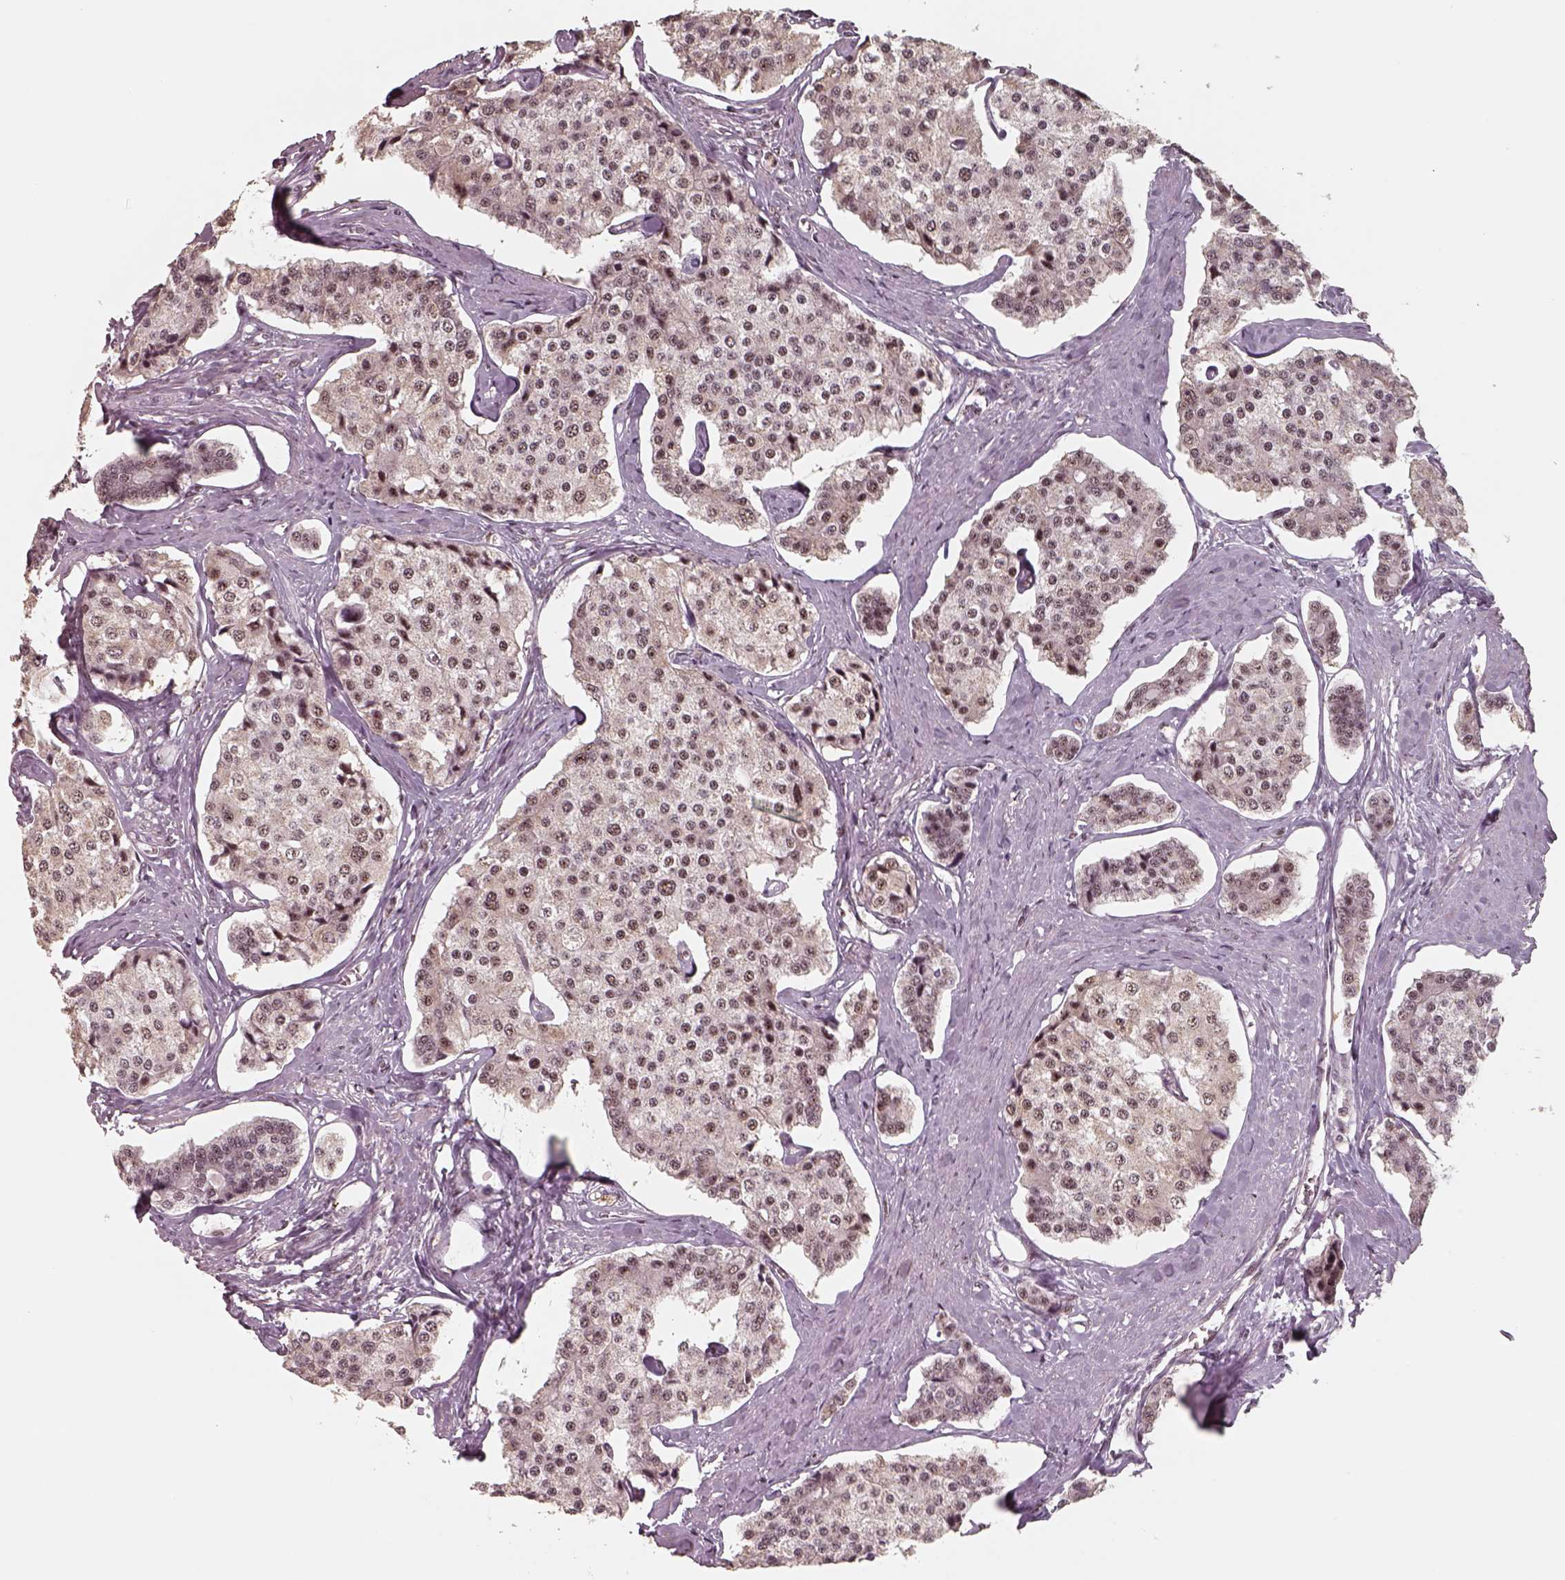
{"staining": {"intensity": "moderate", "quantity": ">75%", "location": "nuclear"}, "tissue": "carcinoid", "cell_type": "Tumor cells", "image_type": "cancer", "snomed": [{"axis": "morphology", "description": "Carcinoid, malignant, NOS"}, {"axis": "topography", "description": "Small intestine"}], "caption": "A histopathology image of human carcinoid stained for a protein exhibits moderate nuclear brown staining in tumor cells.", "gene": "ATXN7L3", "patient": {"sex": "female", "age": 65}}